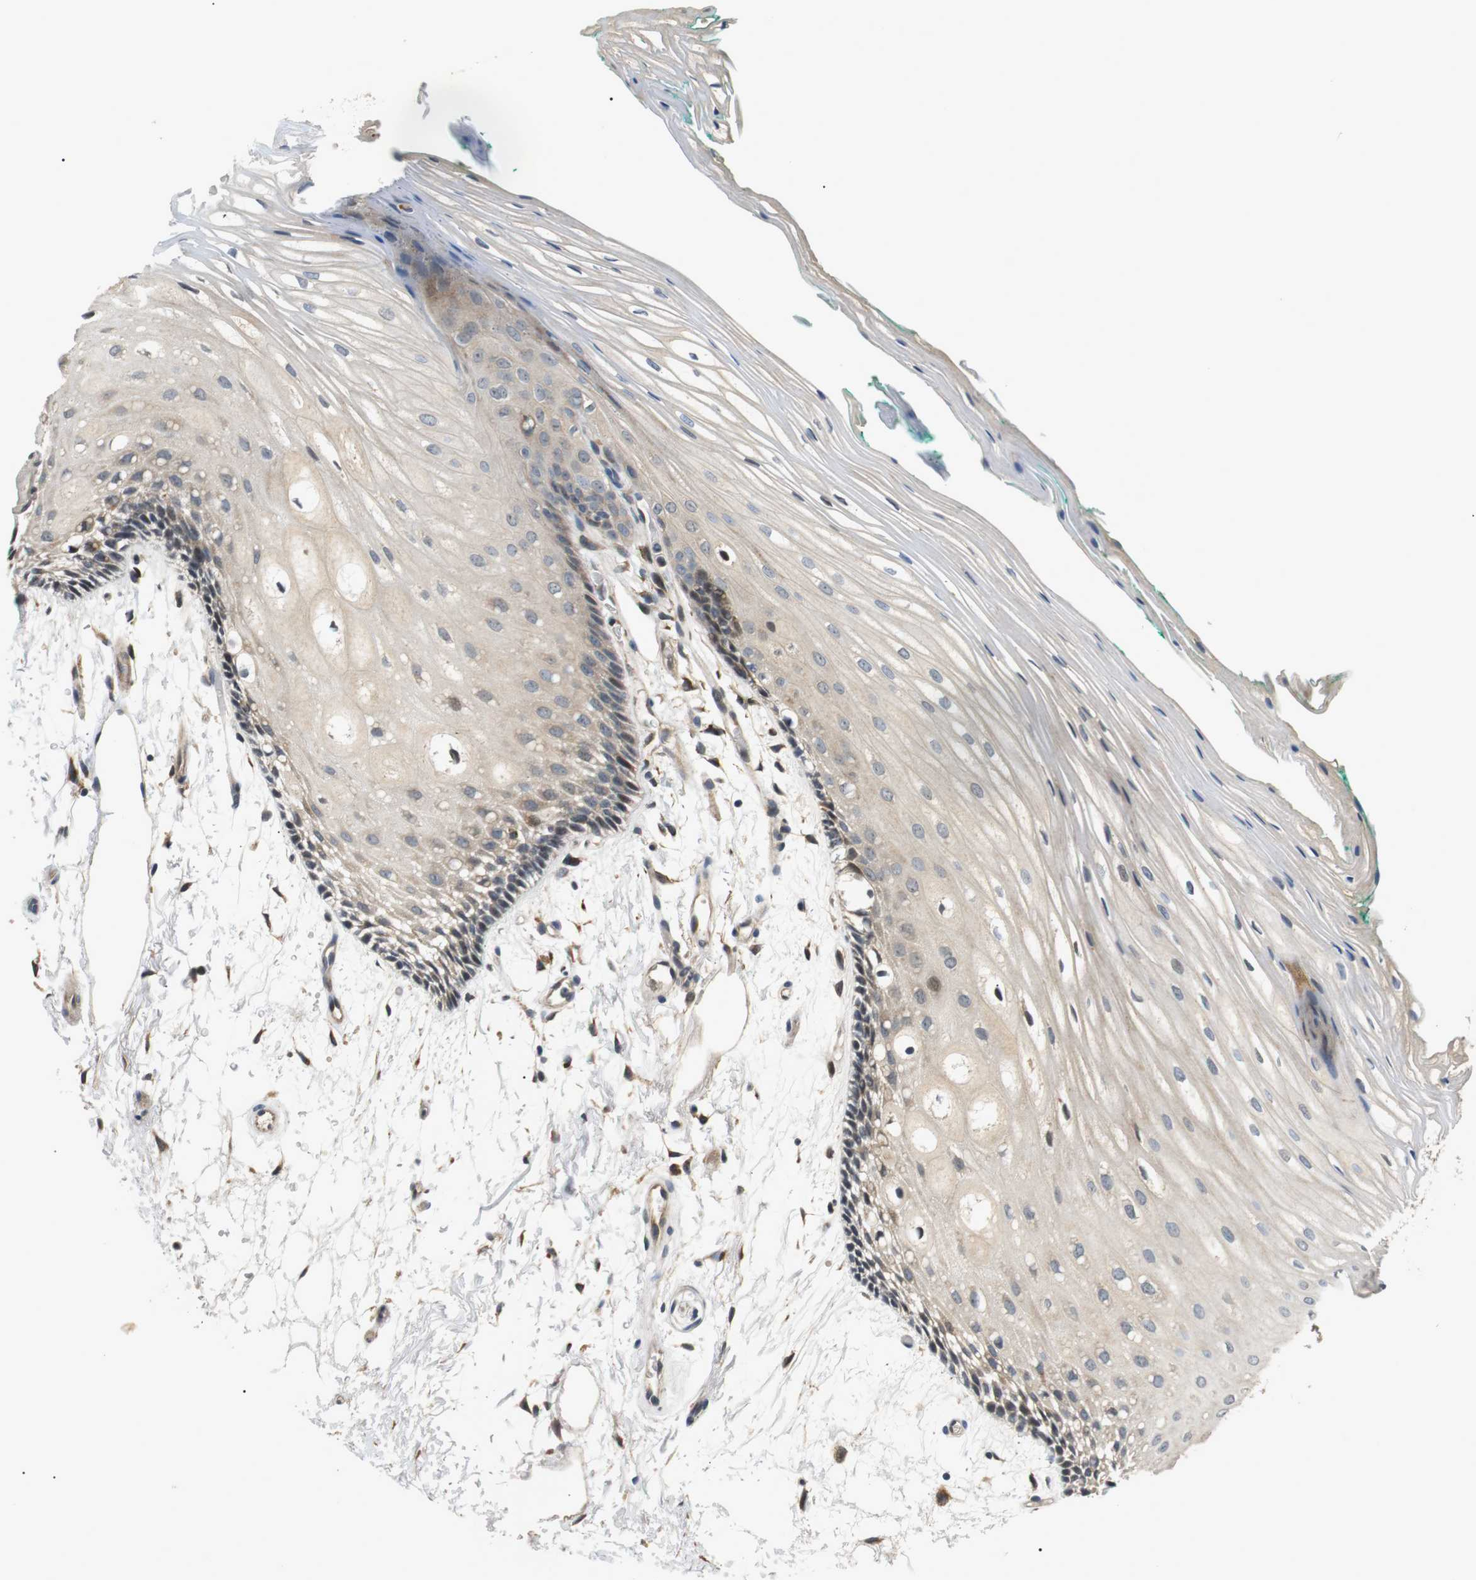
{"staining": {"intensity": "weak", "quantity": "25%-75%", "location": "cytoplasmic/membranous,nuclear"}, "tissue": "oral mucosa", "cell_type": "Squamous epithelial cells", "image_type": "normal", "snomed": [{"axis": "morphology", "description": "Normal tissue, NOS"}, {"axis": "topography", "description": "Skeletal muscle"}, {"axis": "topography", "description": "Oral tissue"}, {"axis": "topography", "description": "Peripheral nerve tissue"}], "caption": "Protein expression analysis of benign oral mucosa exhibits weak cytoplasmic/membranous,nuclear positivity in about 25%-75% of squamous epithelial cells.", "gene": "HSPA13", "patient": {"sex": "female", "age": 84}}